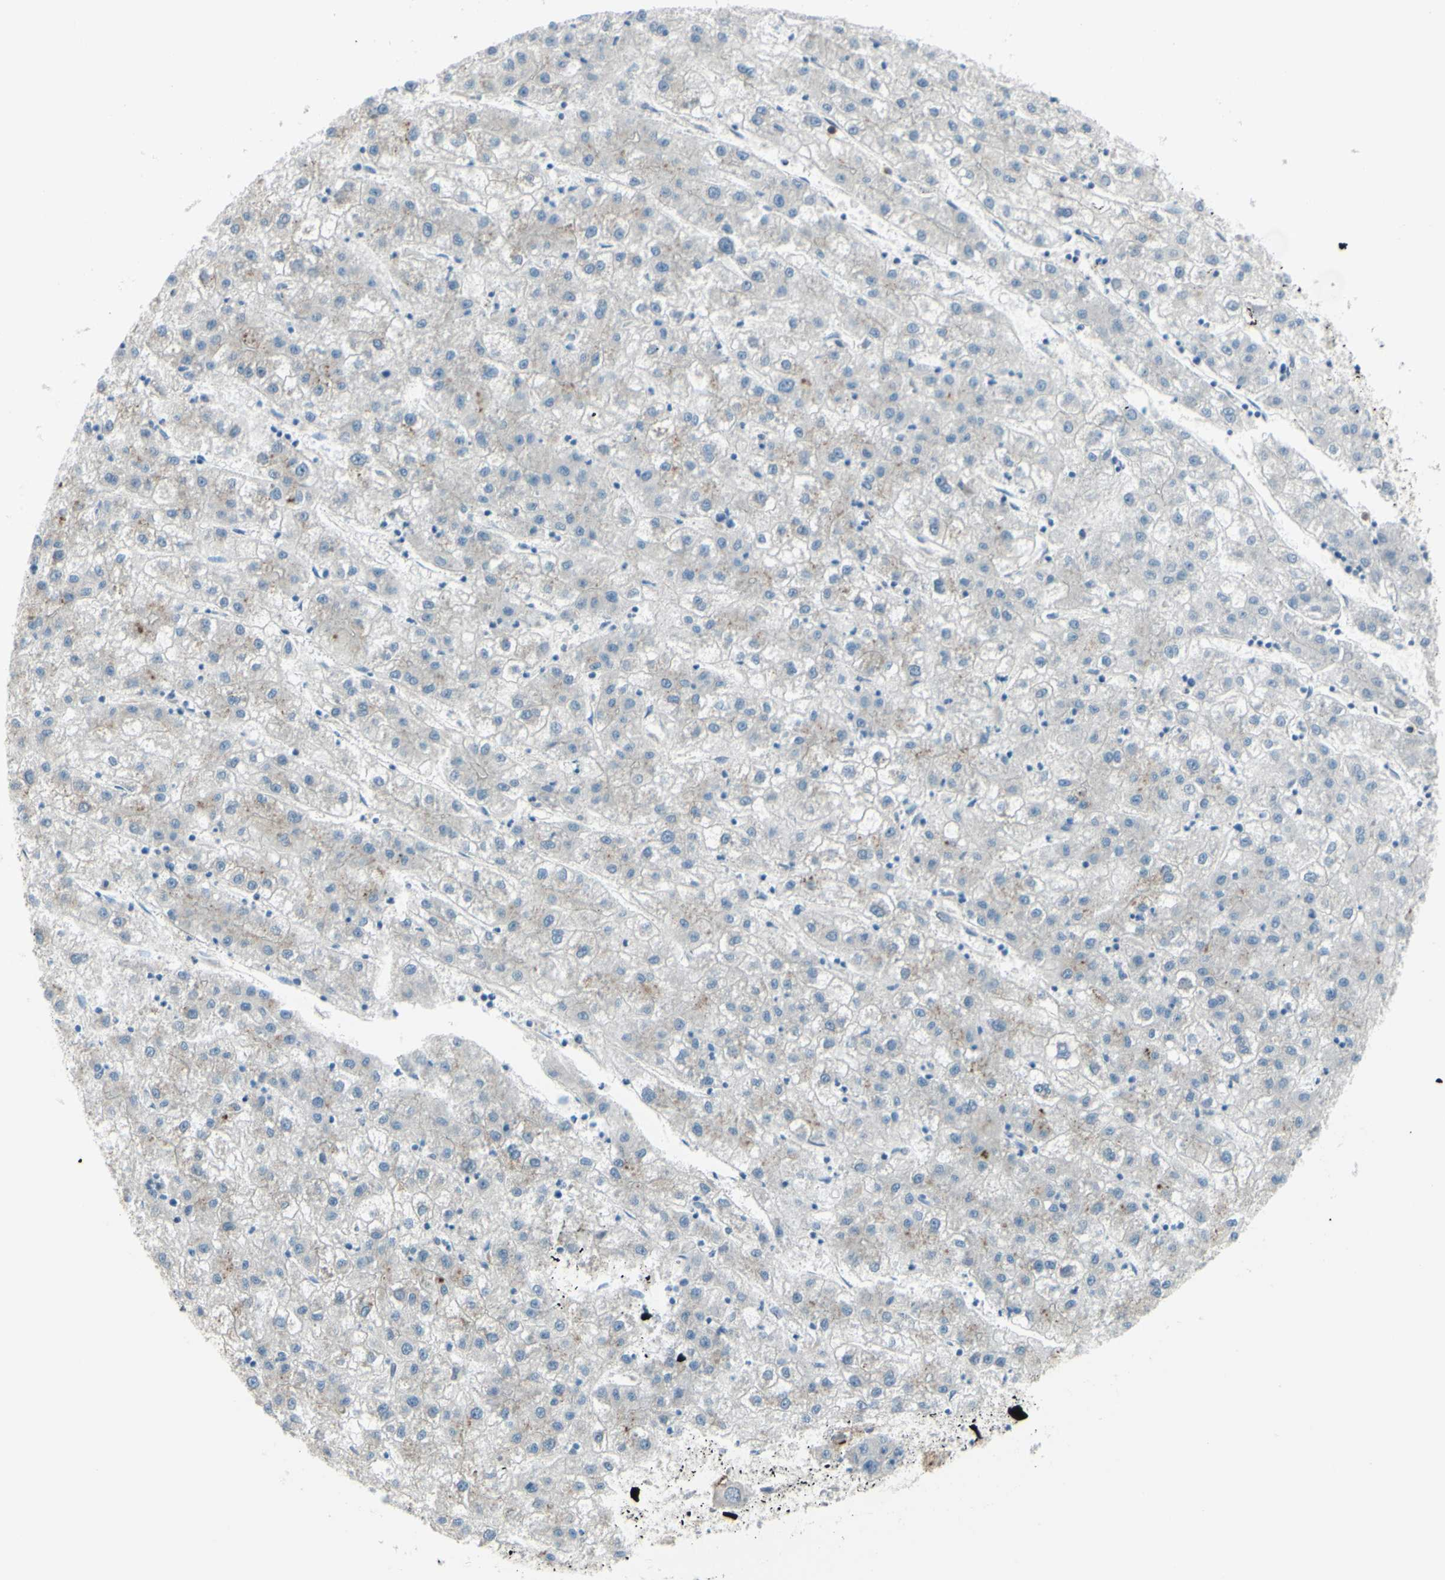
{"staining": {"intensity": "weak", "quantity": "<25%", "location": "cytoplasmic/membranous"}, "tissue": "liver cancer", "cell_type": "Tumor cells", "image_type": "cancer", "snomed": [{"axis": "morphology", "description": "Carcinoma, Hepatocellular, NOS"}, {"axis": "topography", "description": "Liver"}], "caption": "IHC micrograph of human liver cancer stained for a protein (brown), which shows no positivity in tumor cells.", "gene": "LMTK2", "patient": {"sex": "male", "age": 72}}